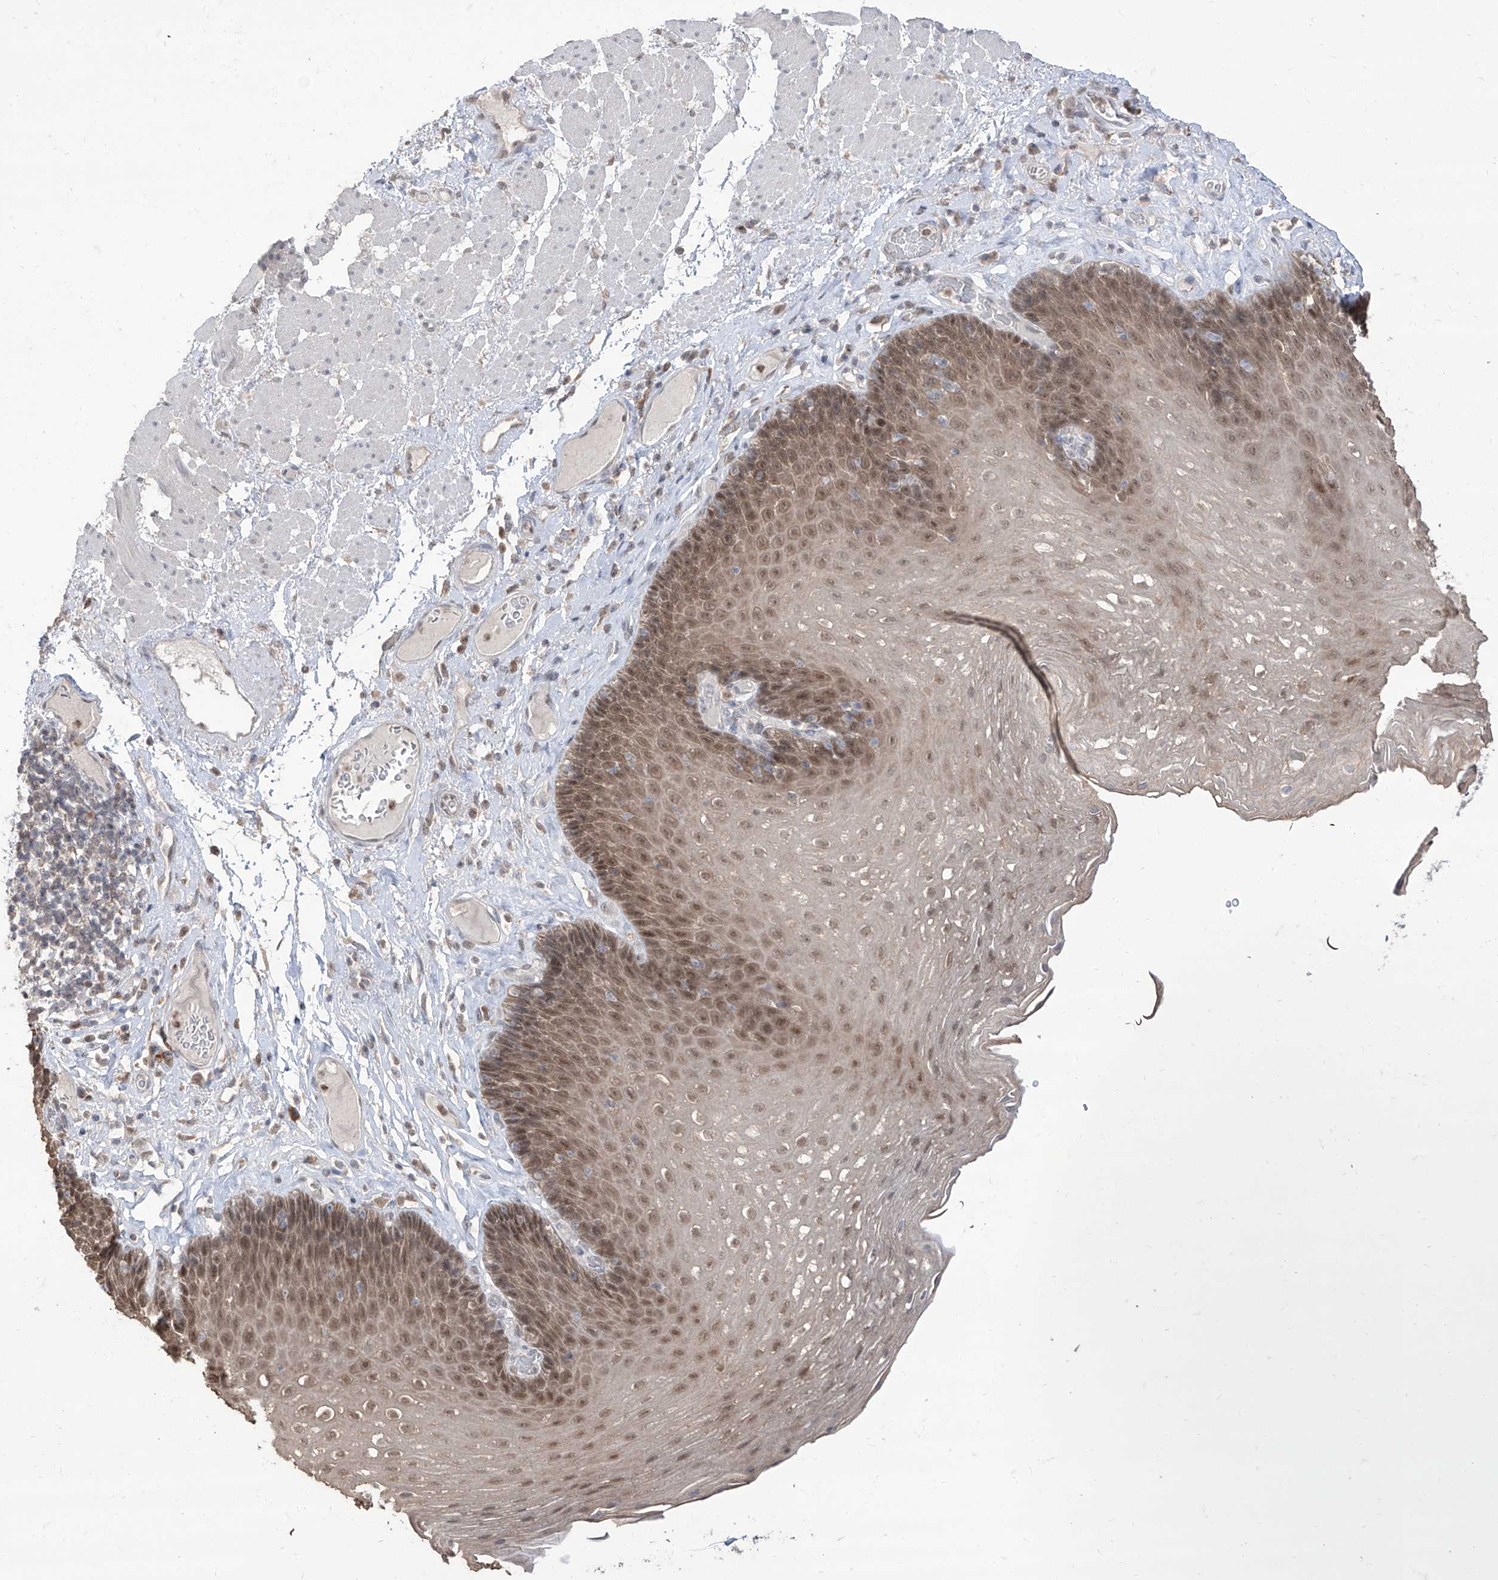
{"staining": {"intensity": "moderate", "quantity": ">75%", "location": "cytoplasmic/membranous,nuclear"}, "tissue": "esophagus", "cell_type": "Squamous epithelial cells", "image_type": "normal", "snomed": [{"axis": "morphology", "description": "Normal tissue, NOS"}, {"axis": "topography", "description": "Esophagus"}], "caption": "Immunohistochemistry of unremarkable human esophagus exhibits medium levels of moderate cytoplasmic/membranous,nuclear staining in about >75% of squamous epithelial cells. (DAB (3,3'-diaminobenzidine) IHC with brightfield microscopy, high magnification).", "gene": "BROX", "patient": {"sex": "female", "age": 66}}